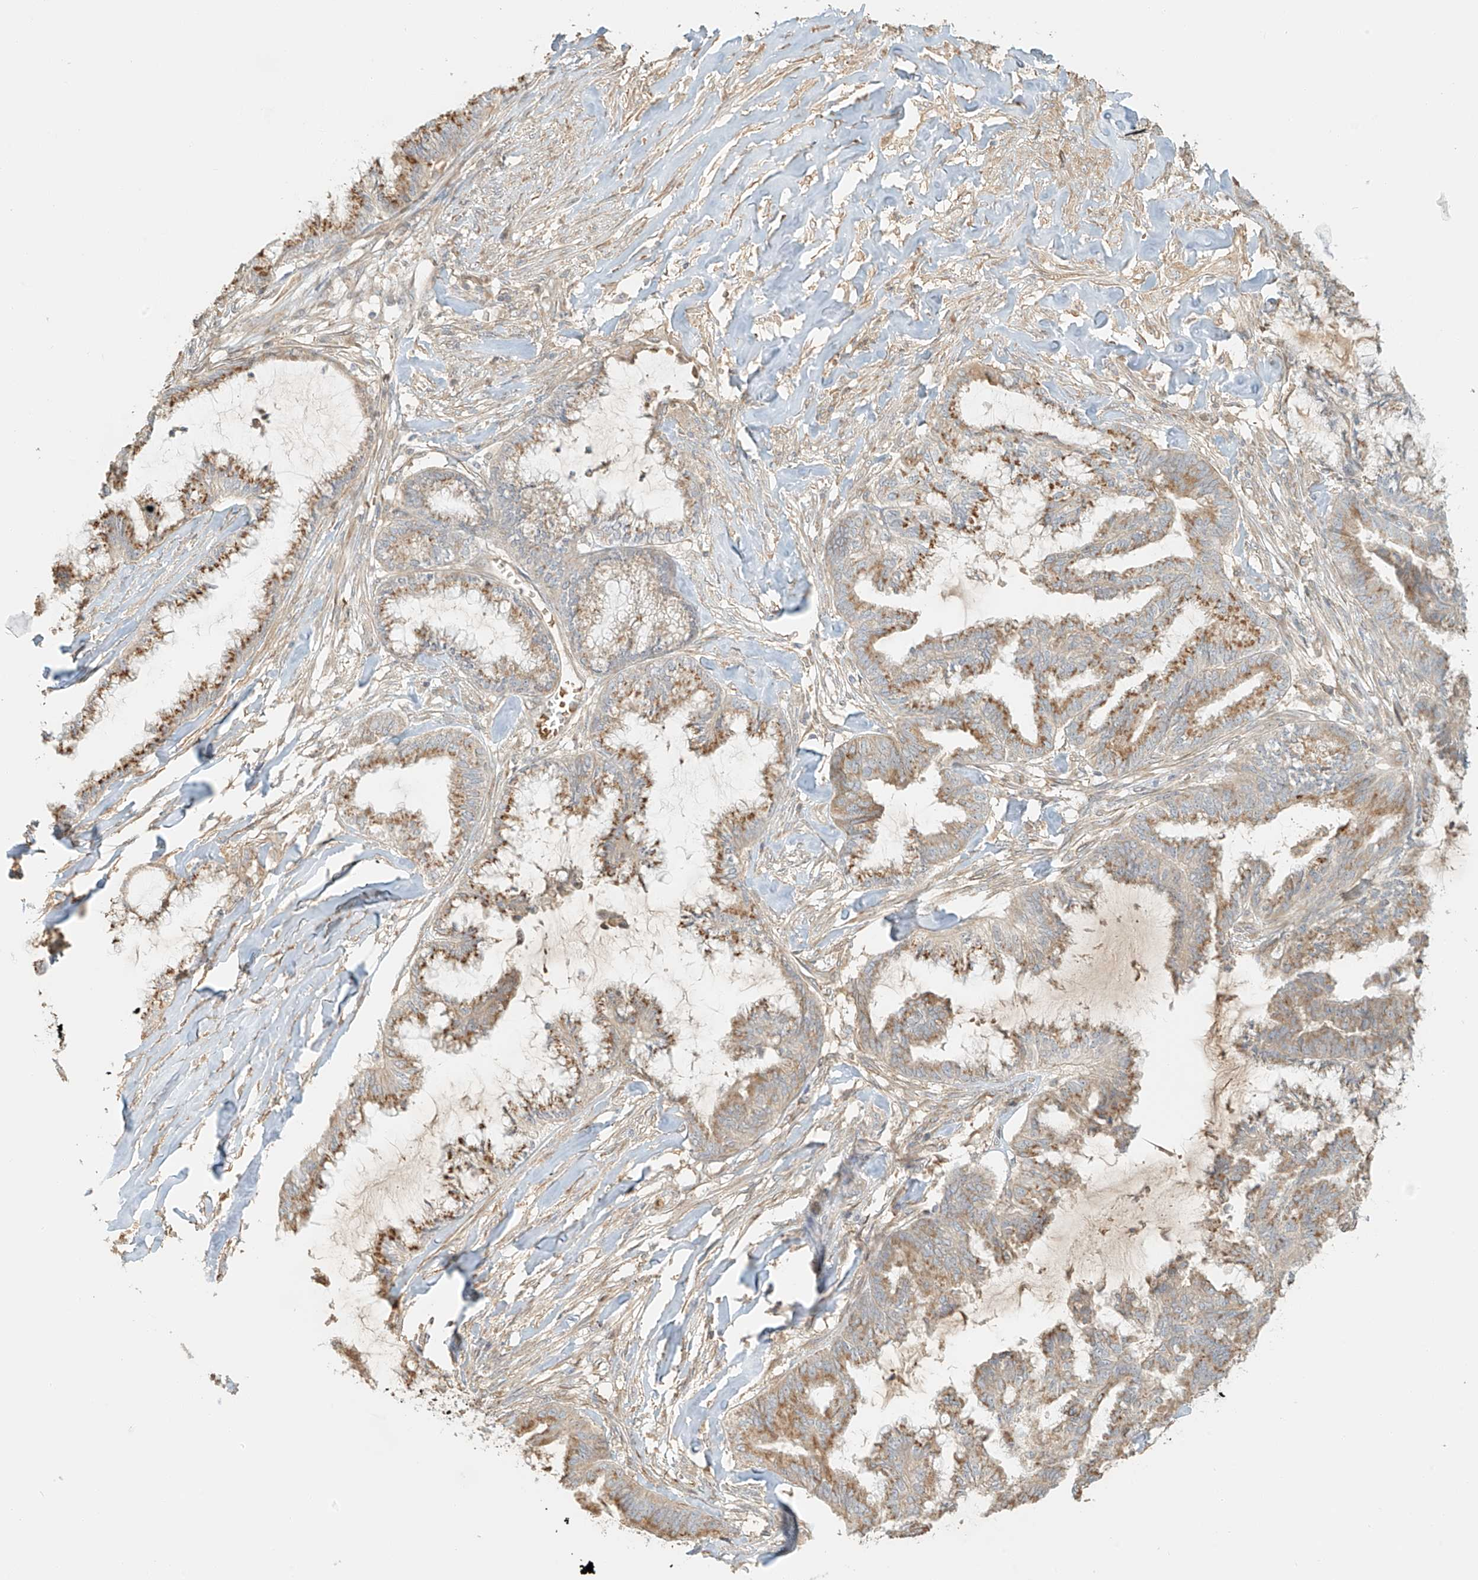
{"staining": {"intensity": "moderate", "quantity": ">75%", "location": "cytoplasmic/membranous"}, "tissue": "endometrial cancer", "cell_type": "Tumor cells", "image_type": "cancer", "snomed": [{"axis": "morphology", "description": "Adenocarcinoma, NOS"}, {"axis": "topography", "description": "Endometrium"}], "caption": "This is a micrograph of IHC staining of endometrial cancer (adenocarcinoma), which shows moderate expression in the cytoplasmic/membranous of tumor cells.", "gene": "UPK1B", "patient": {"sex": "female", "age": 86}}